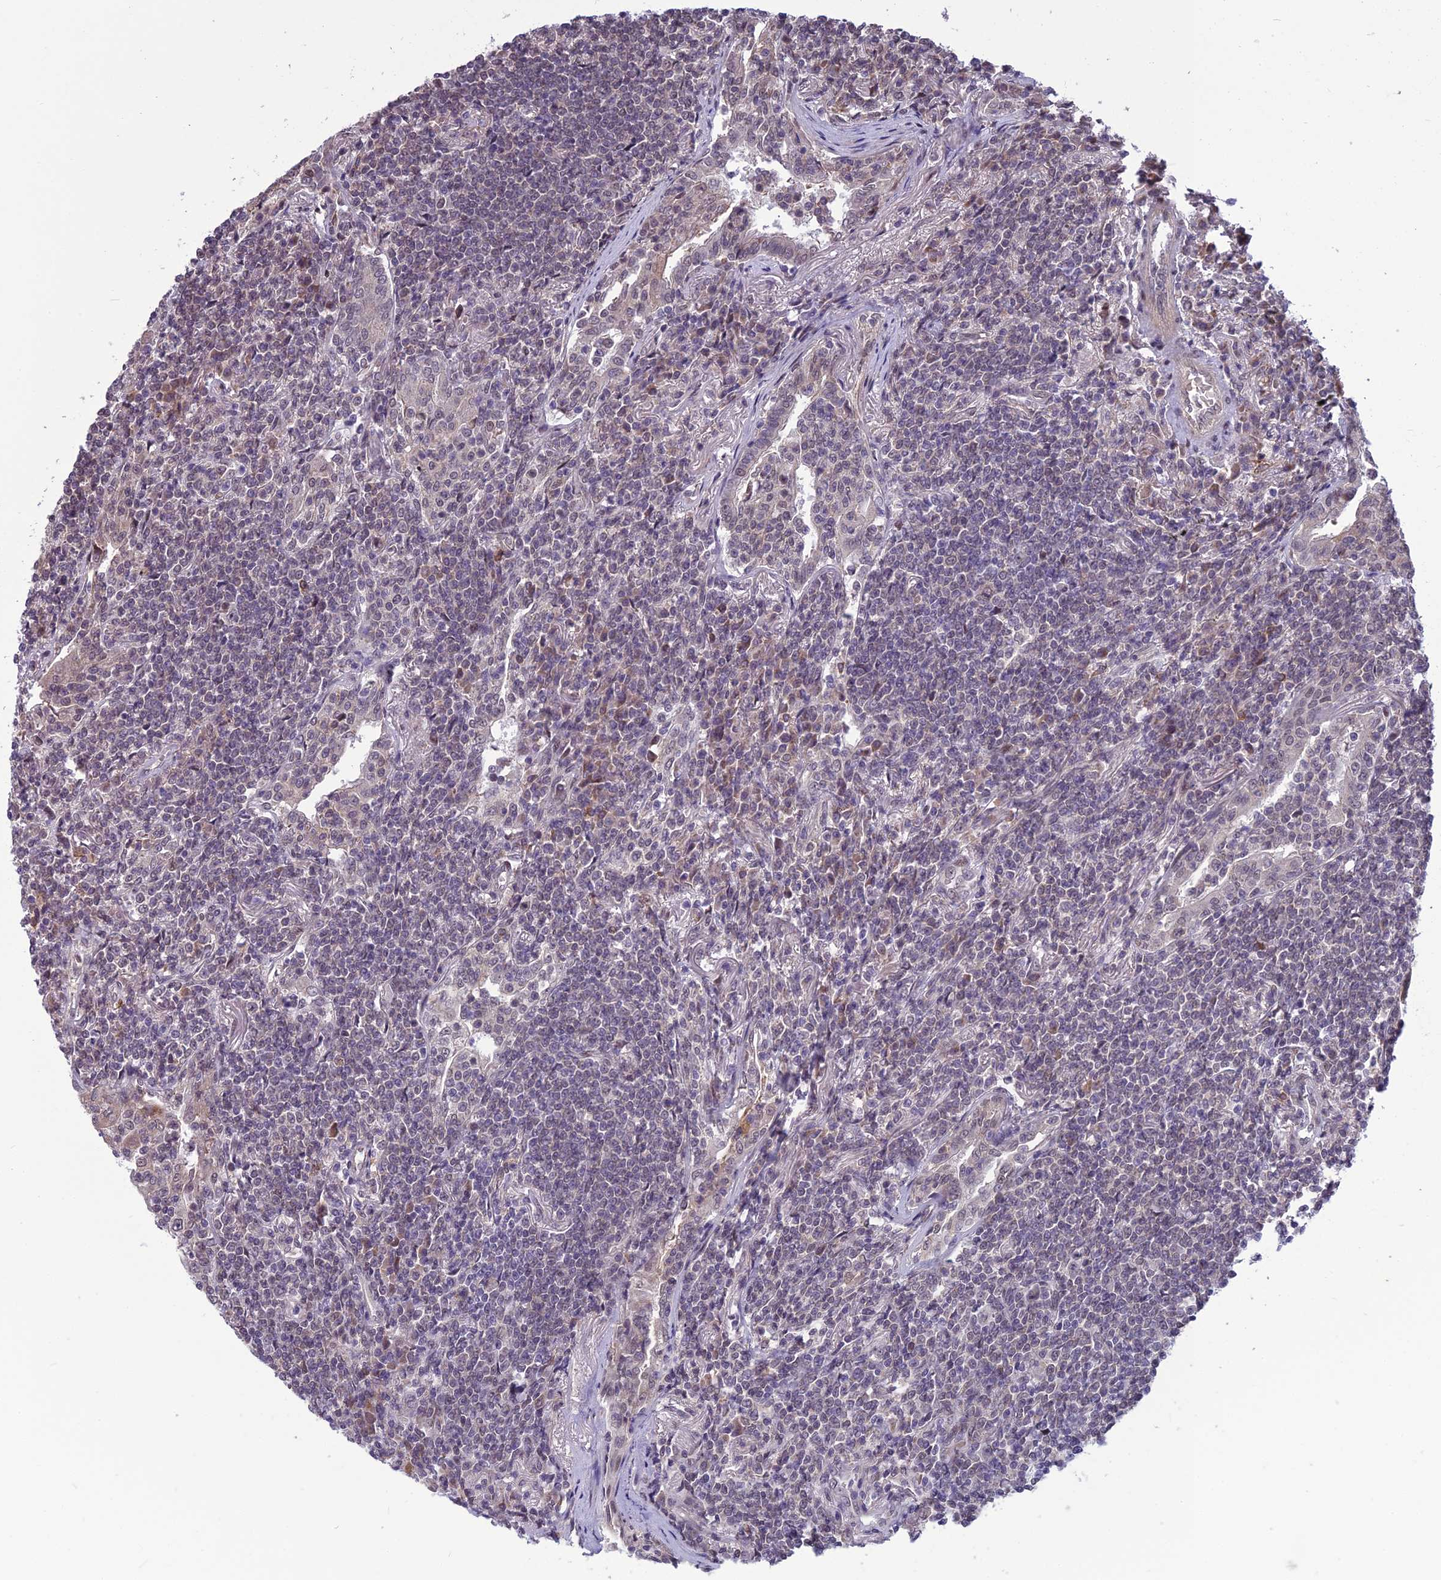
{"staining": {"intensity": "negative", "quantity": "none", "location": "none"}, "tissue": "lymphoma", "cell_type": "Tumor cells", "image_type": "cancer", "snomed": [{"axis": "morphology", "description": "Malignant lymphoma, non-Hodgkin's type, Low grade"}, {"axis": "topography", "description": "Lung"}], "caption": "High magnification brightfield microscopy of lymphoma stained with DAB (brown) and counterstained with hematoxylin (blue): tumor cells show no significant staining.", "gene": "FBRS", "patient": {"sex": "female", "age": 71}}